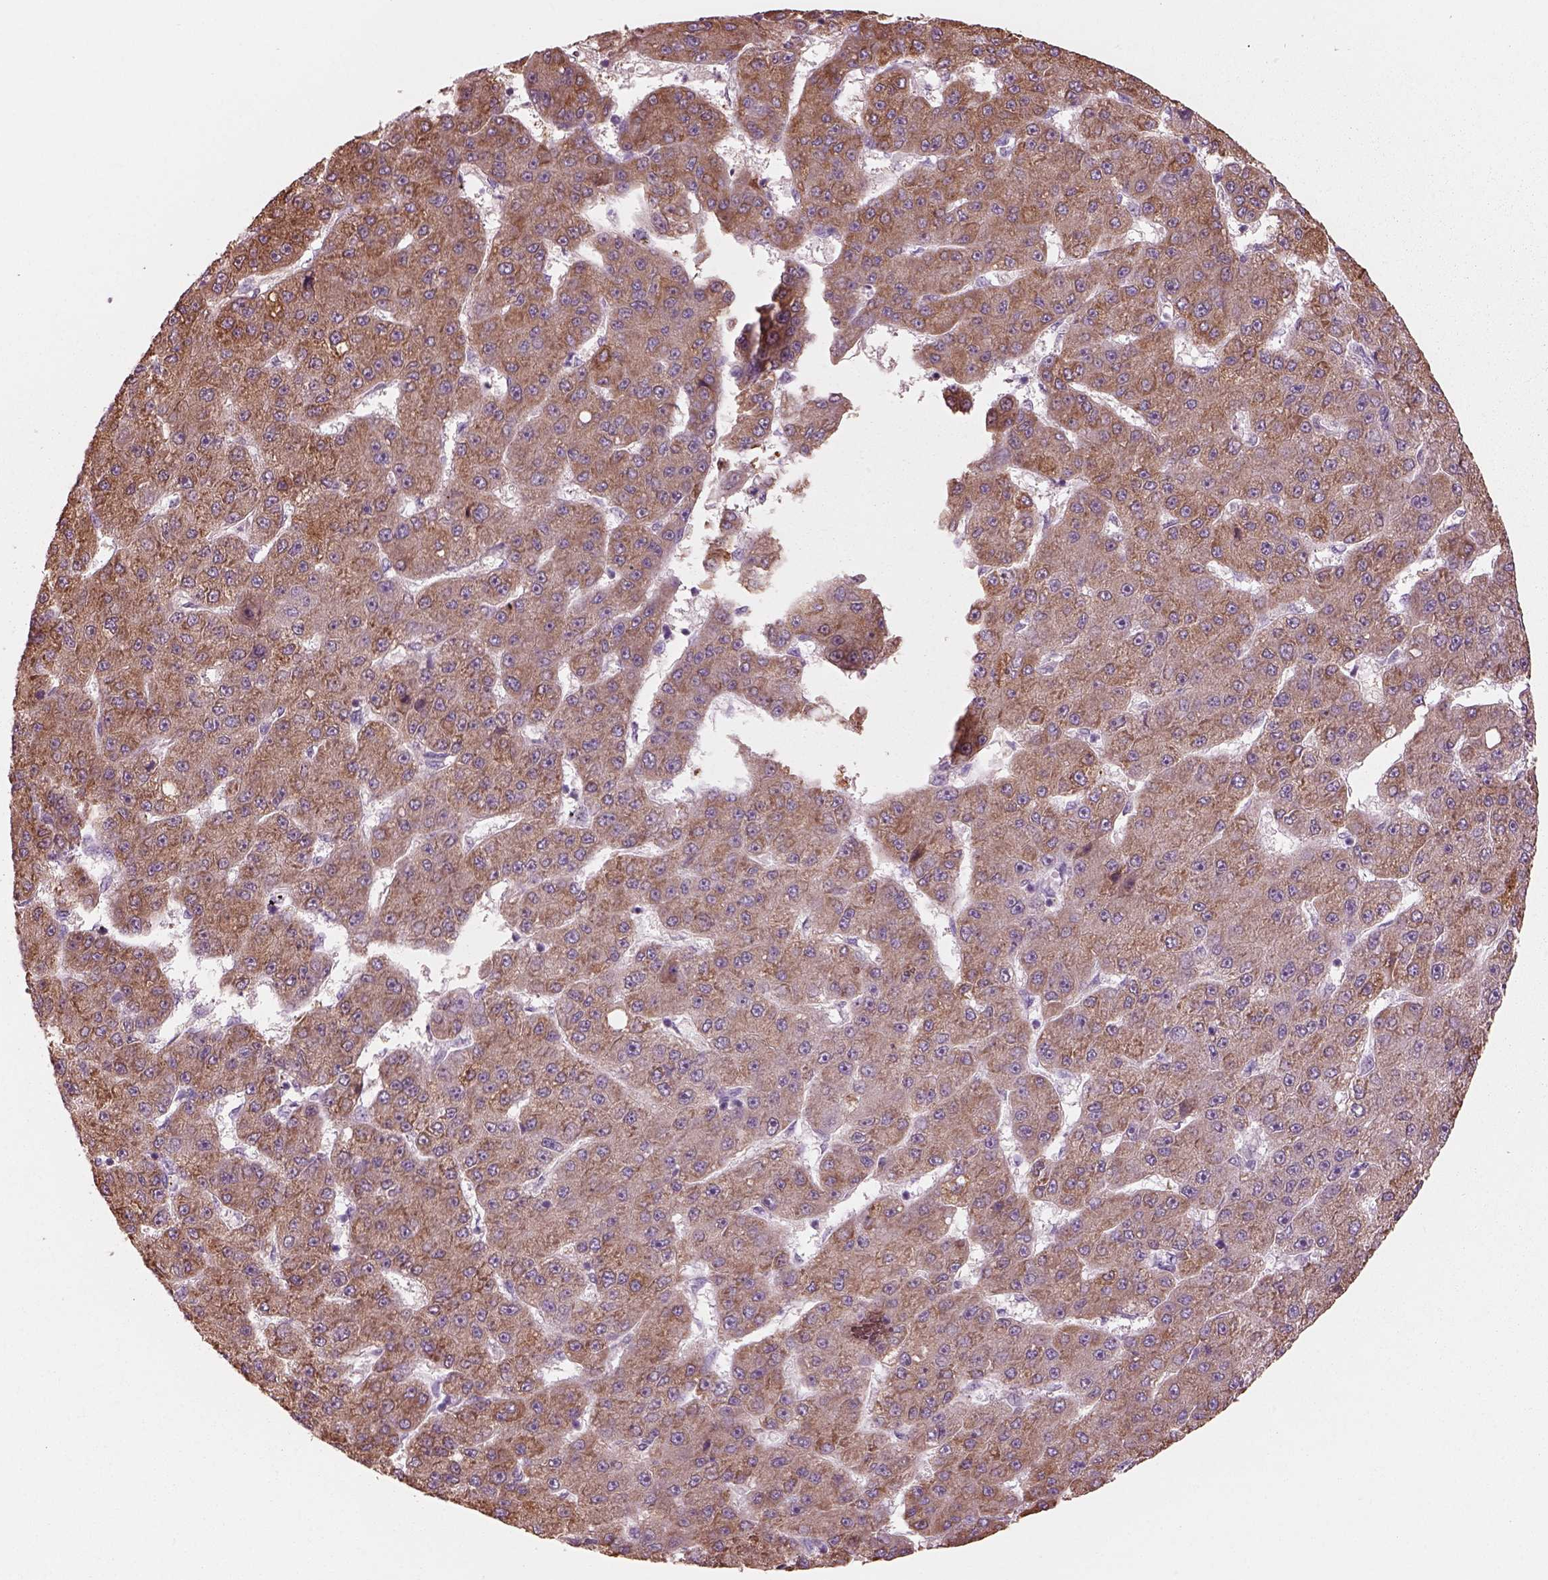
{"staining": {"intensity": "moderate", "quantity": ">75%", "location": "cytoplasmic/membranous"}, "tissue": "liver cancer", "cell_type": "Tumor cells", "image_type": "cancer", "snomed": [{"axis": "morphology", "description": "Carcinoma, Hepatocellular, NOS"}, {"axis": "topography", "description": "Liver"}], "caption": "There is medium levels of moderate cytoplasmic/membranous positivity in tumor cells of hepatocellular carcinoma (liver), as demonstrated by immunohistochemical staining (brown color).", "gene": "SLC27A2", "patient": {"sex": "male", "age": 67}}